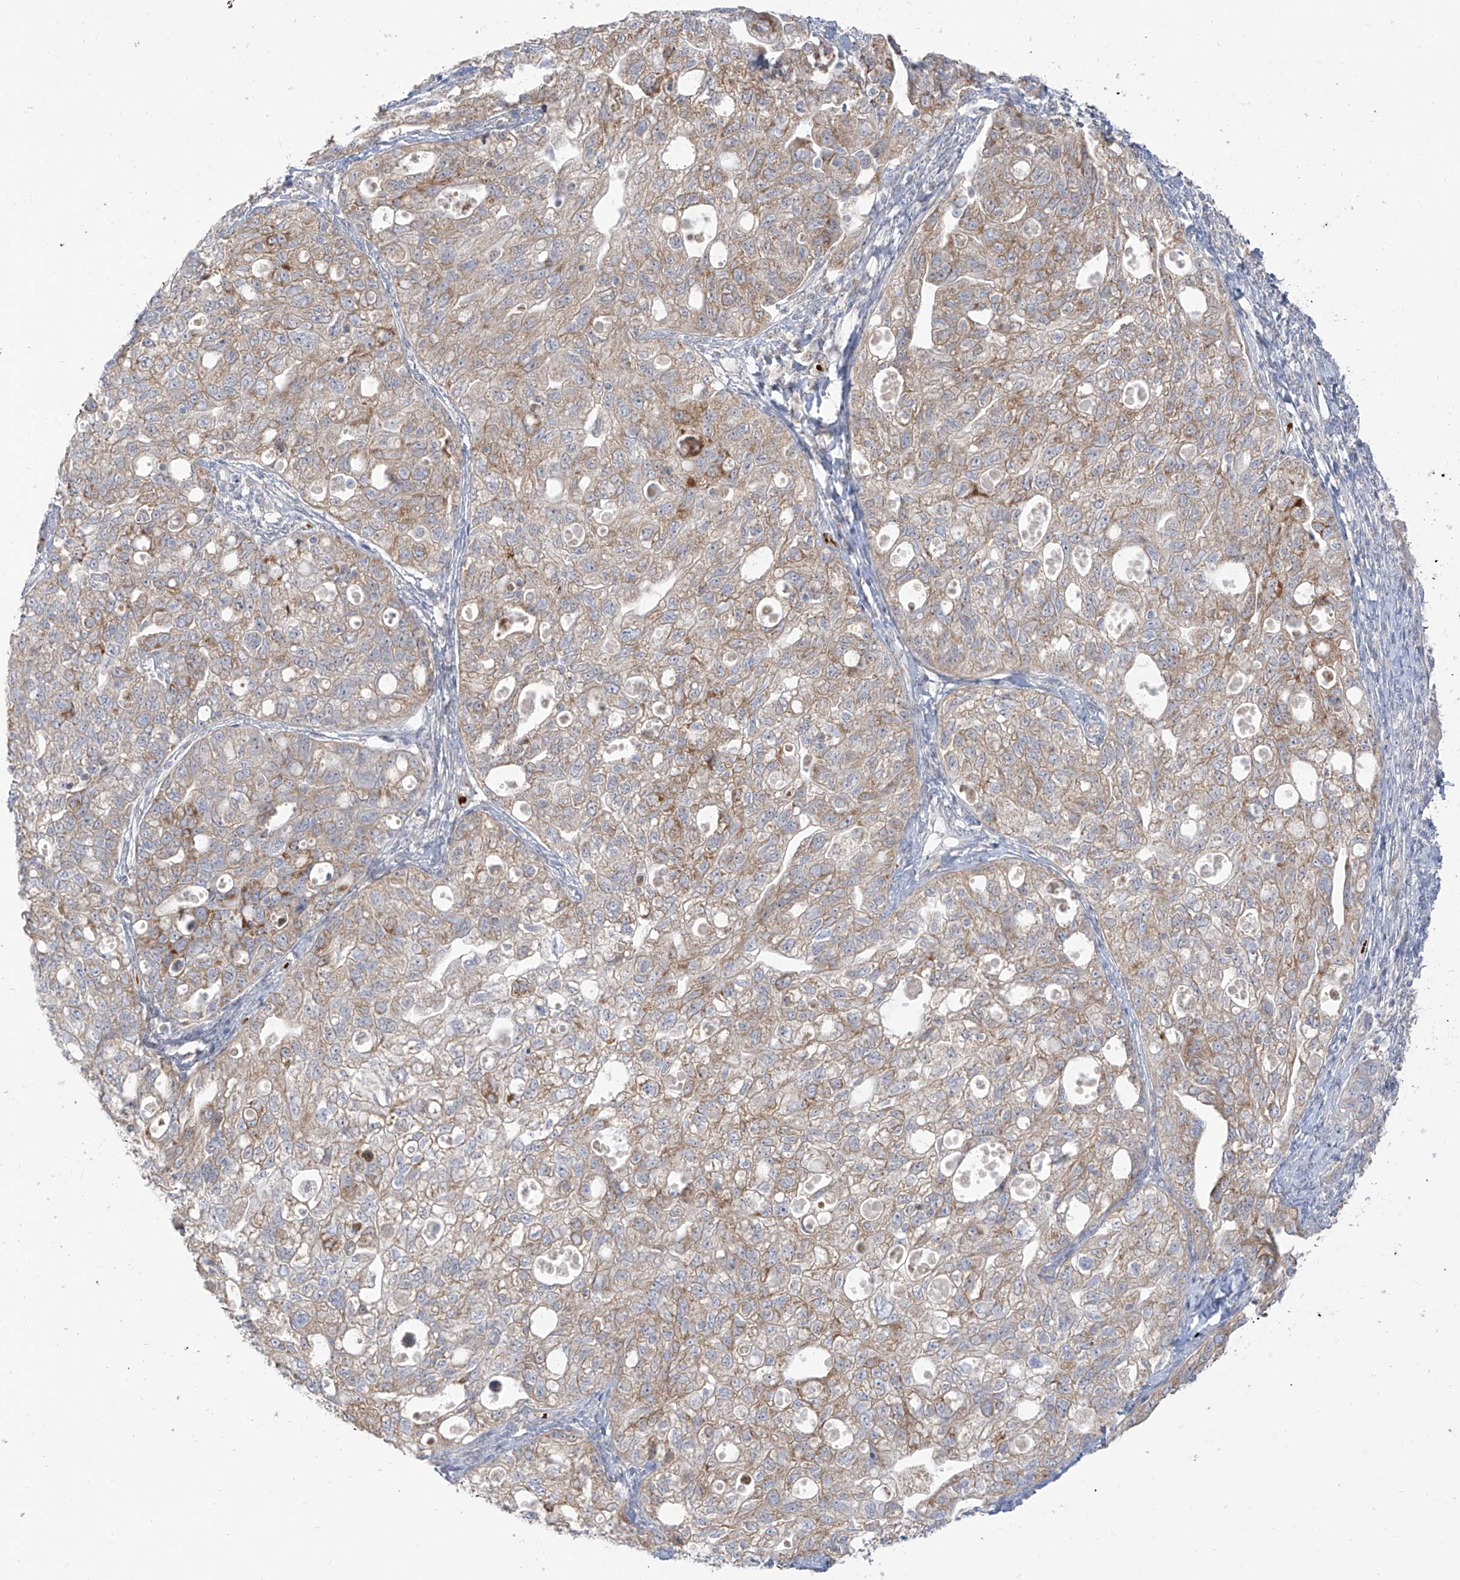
{"staining": {"intensity": "weak", "quantity": ">75%", "location": "cytoplasmic/membranous"}, "tissue": "ovarian cancer", "cell_type": "Tumor cells", "image_type": "cancer", "snomed": [{"axis": "morphology", "description": "Carcinoma, NOS"}, {"axis": "morphology", "description": "Cystadenocarcinoma, serous, NOS"}, {"axis": "topography", "description": "Ovary"}], "caption": "Approximately >75% of tumor cells in ovarian serous cystadenocarcinoma exhibit weak cytoplasmic/membranous protein staining as visualized by brown immunohistochemical staining.", "gene": "ARHGEF40", "patient": {"sex": "female", "age": 69}}